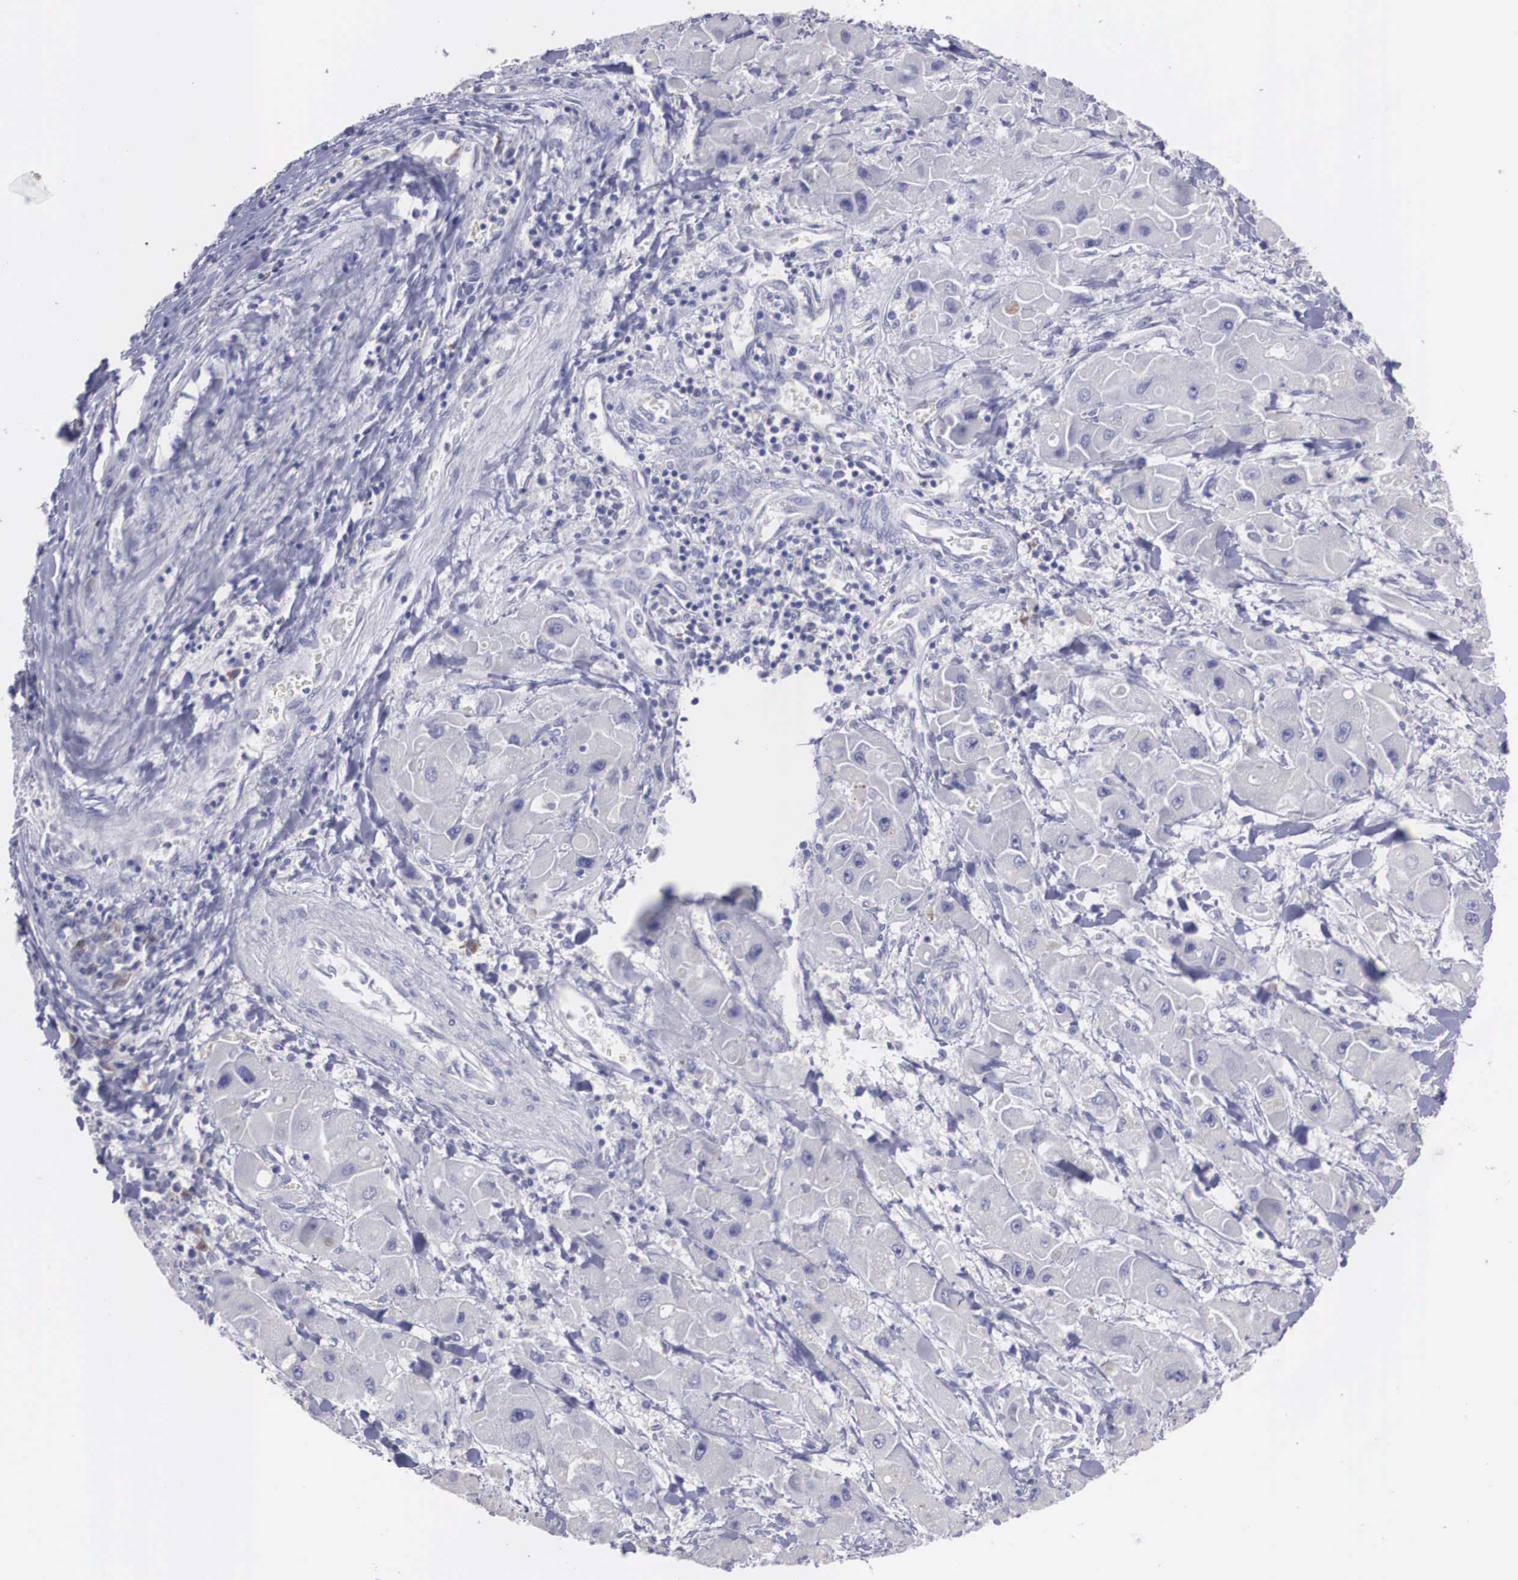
{"staining": {"intensity": "negative", "quantity": "none", "location": "none"}, "tissue": "liver cancer", "cell_type": "Tumor cells", "image_type": "cancer", "snomed": [{"axis": "morphology", "description": "Carcinoma, Hepatocellular, NOS"}, {"axis": "topography", "description": "Liver"}], "caption": "DAB (3,3'-diaminobenzidine) immunohistochemical staining of hepatocellular carcinoma (liver) reveals no significant positivity in tumor cells.", "gene": "REPS2", "patient": {"sex": "male", "age": 24}}